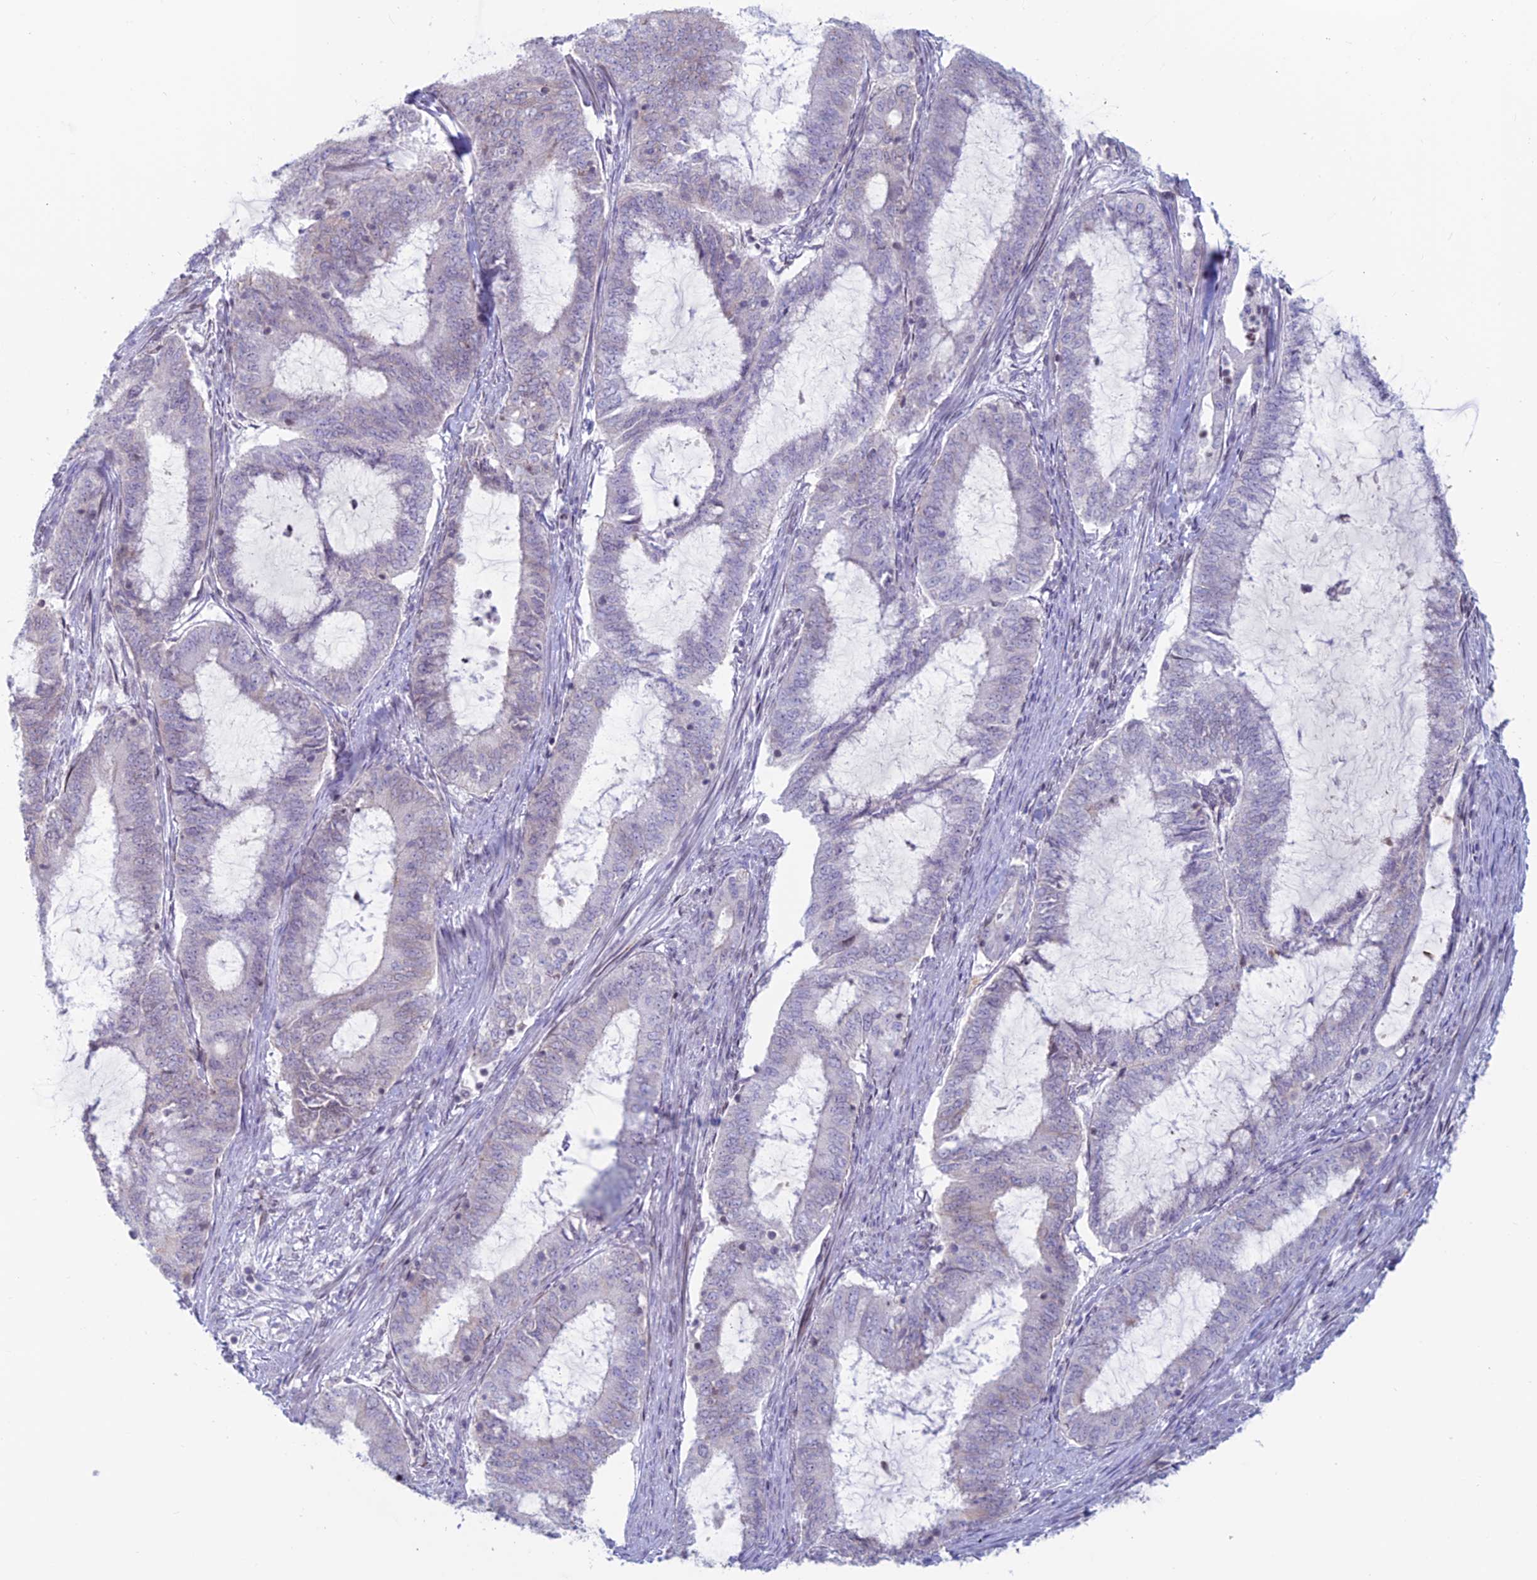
{"staining": {"intensity": "negative", "quantity": "none", "location": "none"}, "tissue": "endometrial cancer", "cell_type": "Tumor cells", "image_type": "cancer", "snomed": [{"axis": "morphology", "description": "Adenocarcinoma, NOS"}, {"axis": "topography", "description": "Endometrium"}], "caption": "The IHC histopathology image has no significant staining in tumor cells of endometrial cancer (adenocarcinoma) tissue.", "gene": "CERS6", "patient": {"sex": "female", "age": 51}}